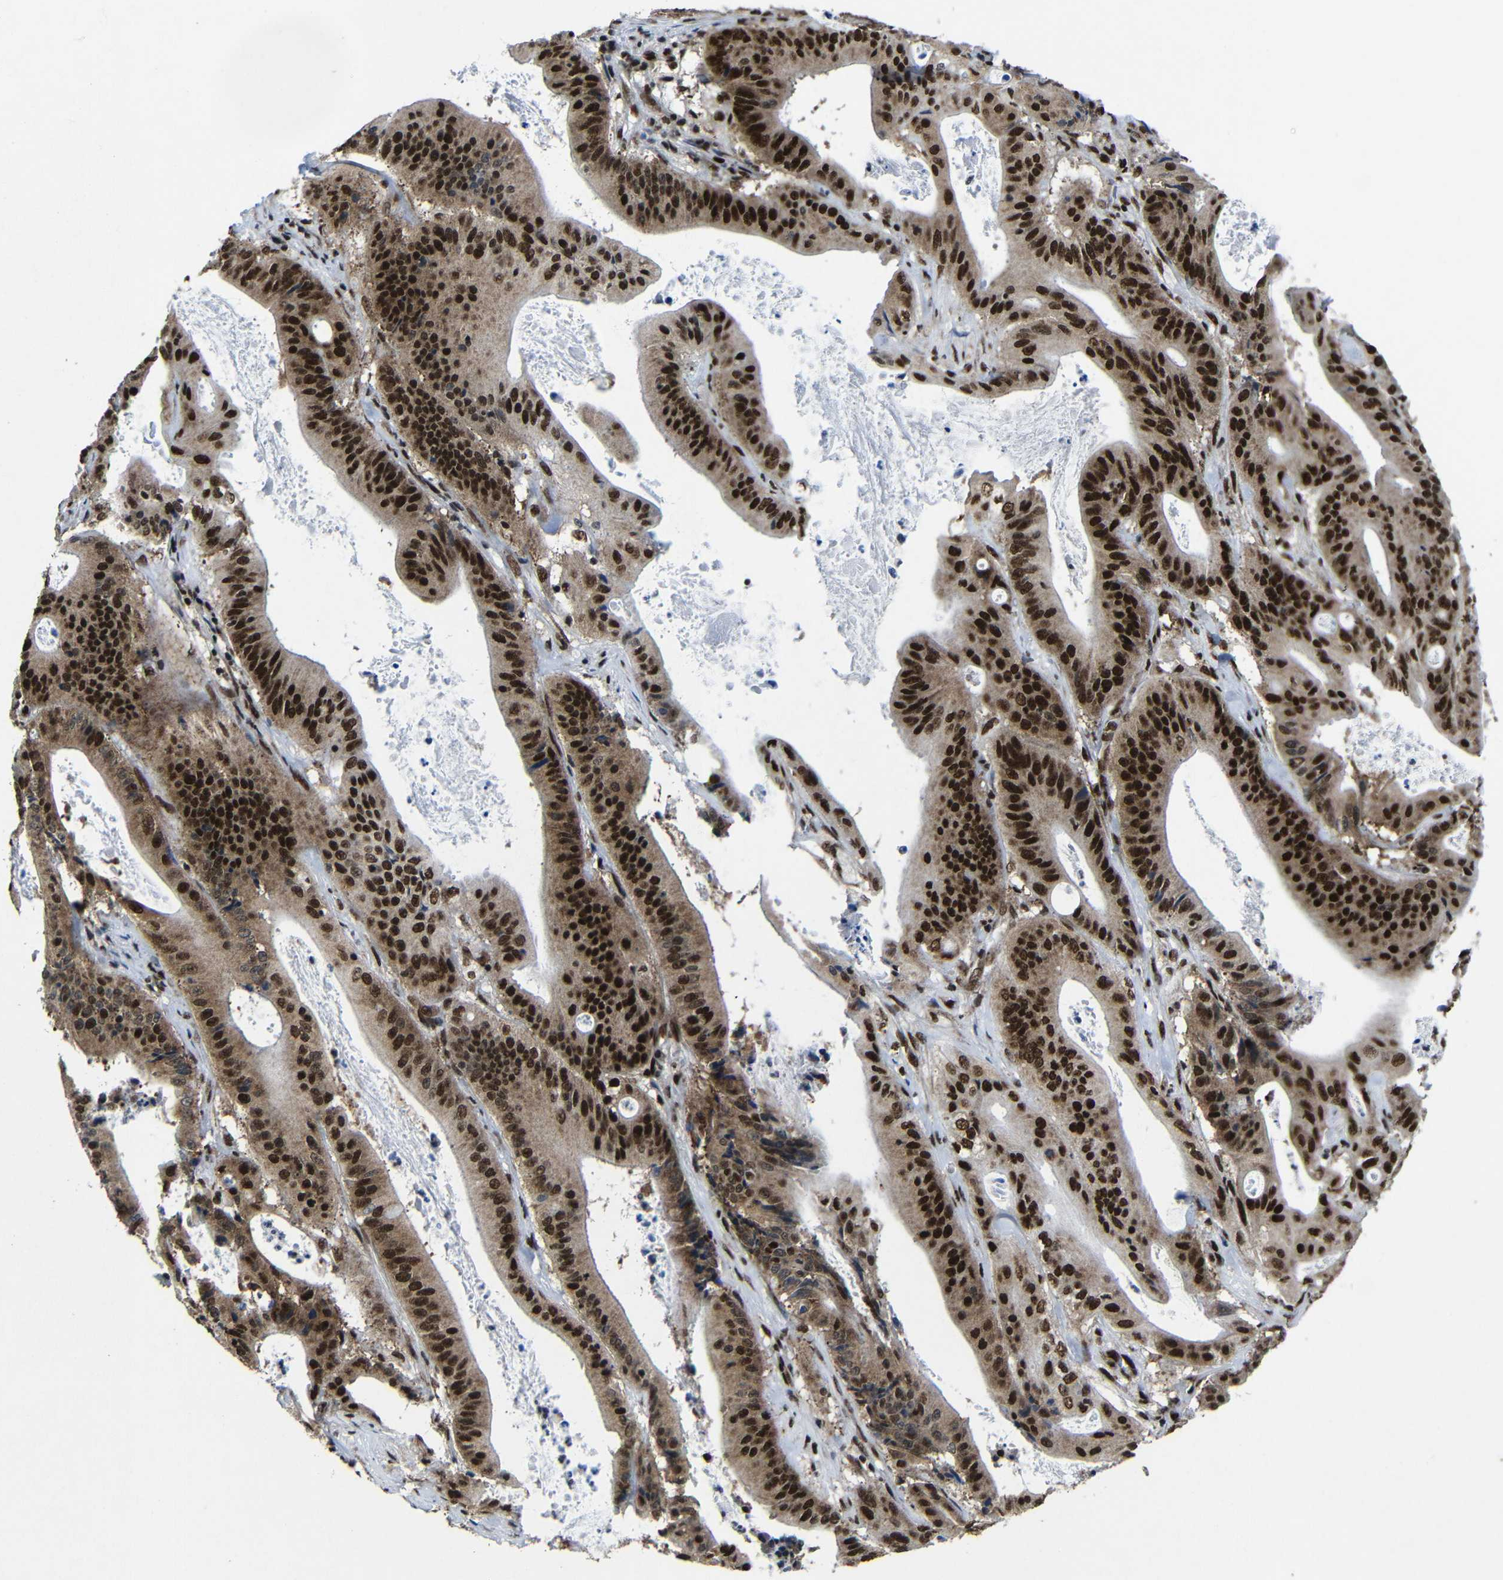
{"staining": {"intensity": "strong", "quantity": ">75%", "location": "nuclear"}, "tissue": "pancreatic cancer", "cell_type": "Tumor cells", "image_type": "cancer", "snomed": [{"axis": "morphology", "description": "Normal tissue, NOS"}, {"axis": "topography", "description": "Lymph node"}], "caption": "Pancreatic cancer stained for a protein displays strong nuclear positivity in tumor cells.", "gene": "PTBP1", "patient": {"sex": "male", "age": 62}}